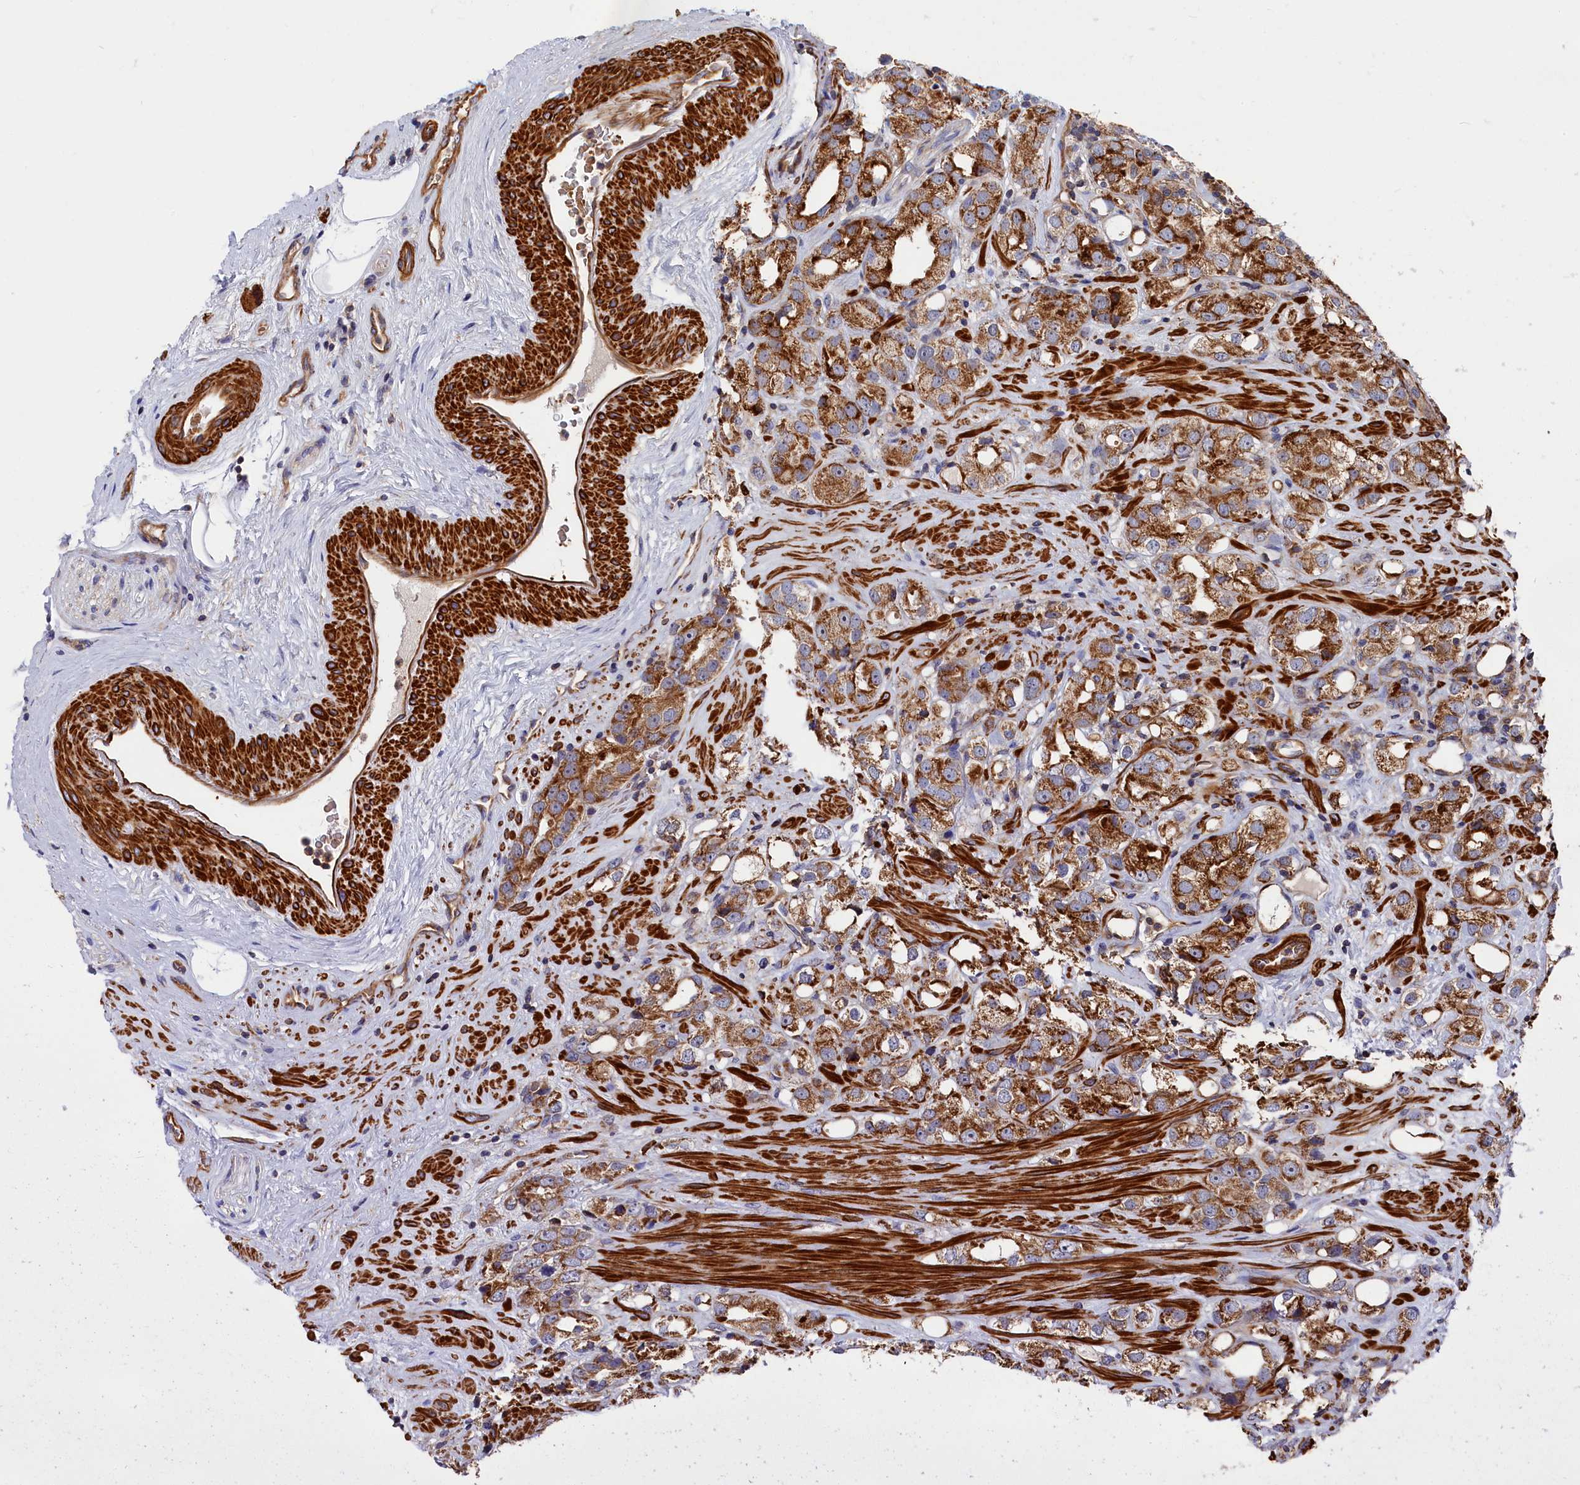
{"staining": {"intensity": "moderate", "quantity": ">75%", "location": "cytoplasmic/membranous"}, "tissue": "prostate cancer", "cell_type": "Tumor cells", "image_type": "cancer", "snomed": [{"axis": "morphology", "description": "Adenocarcinoma, NOS"}, {"axis": "topography", "description": "Prostate"}], "caption": "This photomicrograph shows immunohistochemistry staining of human prostate cancer (adenocarcinoma), with medium moderate cytoplasmic/membranous staining in about >75% of tumor cells.", "gene": "LDHD", "patient": {"sex": "male", "age": 79}}